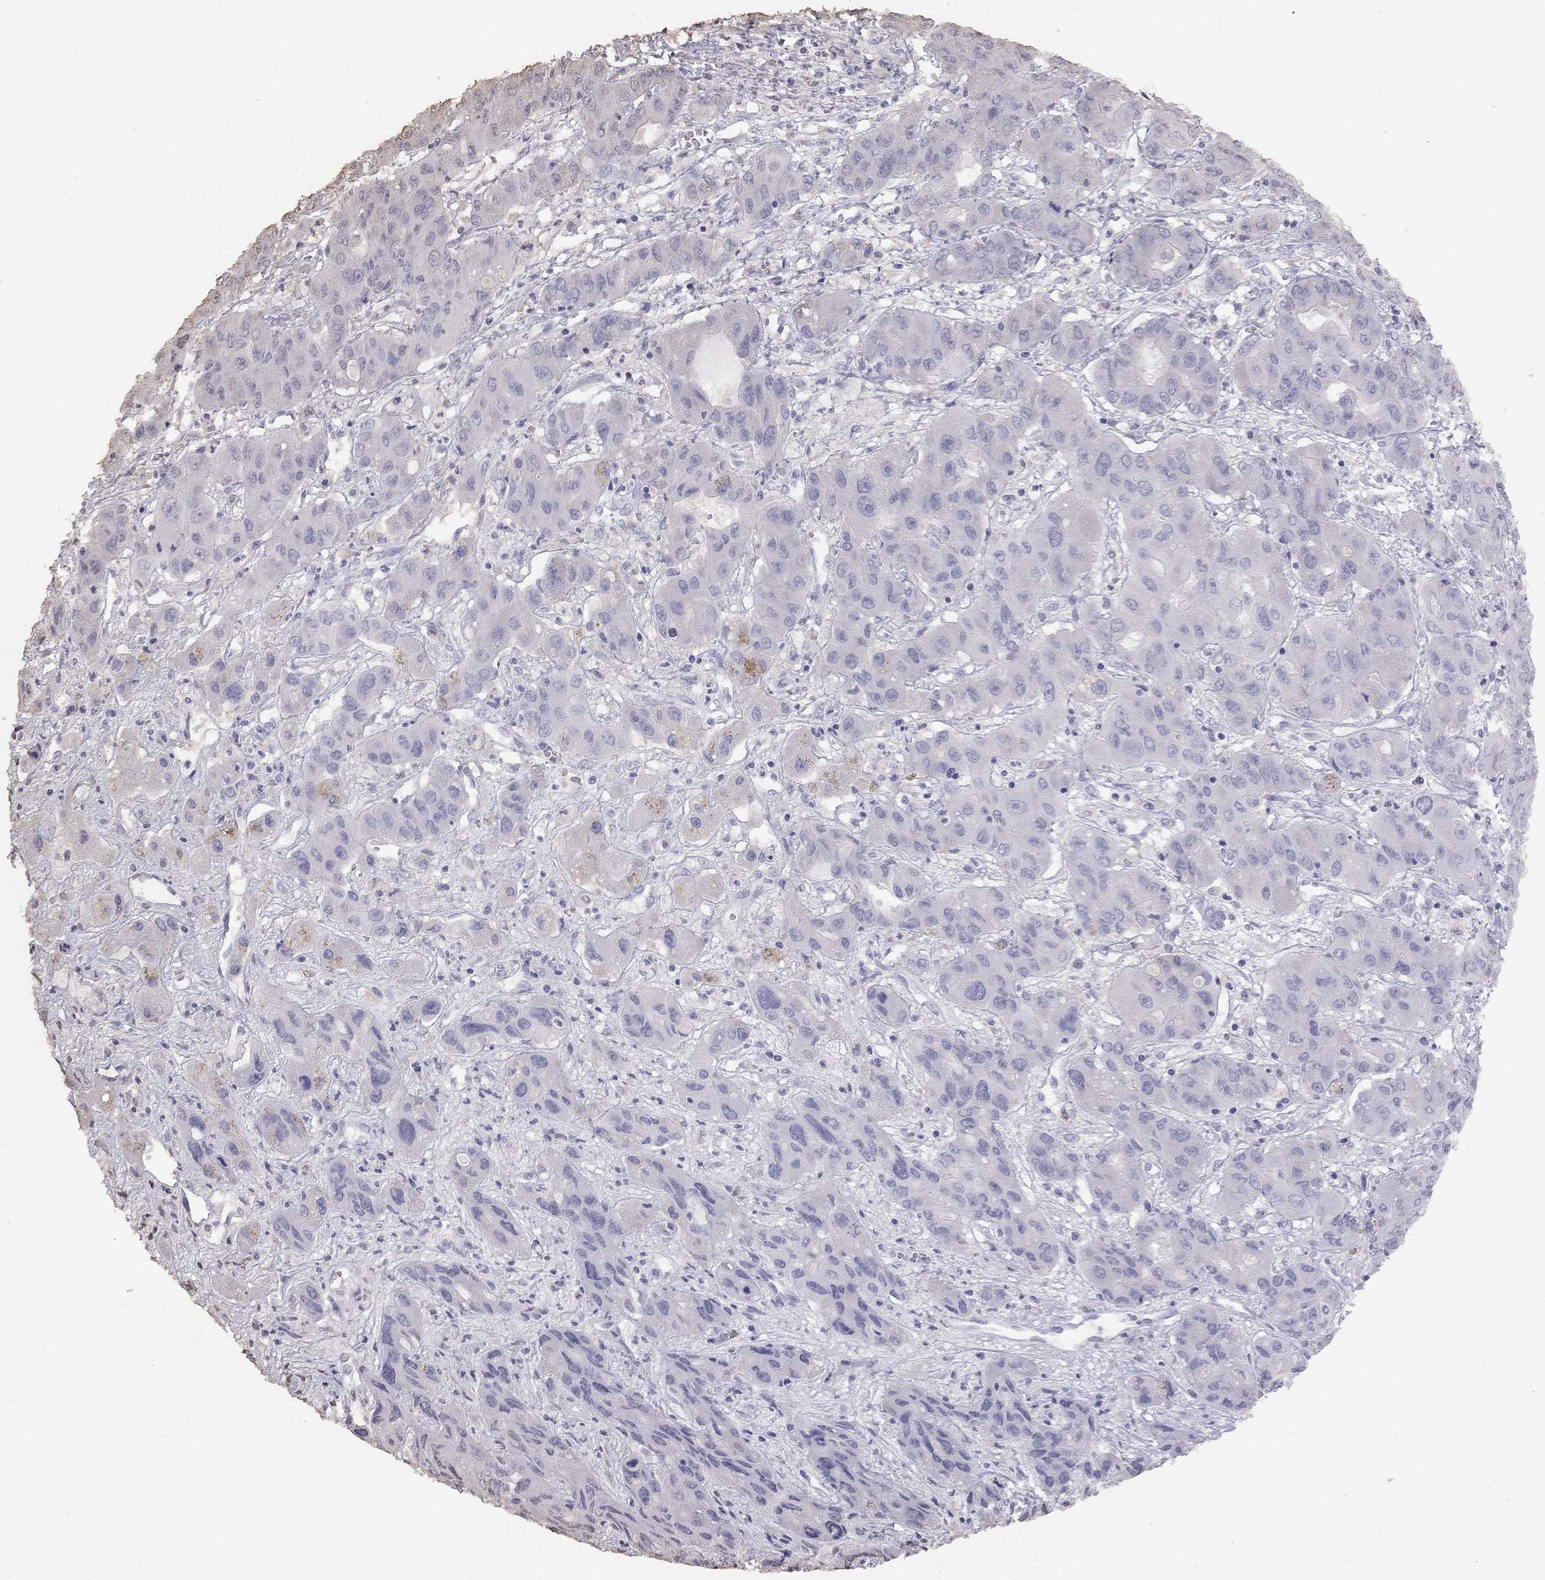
{"staining": {"intensity": "negative", "quantity": "none", "location": "none"}, "tissue": "liver cancer", "cell_type": "Tumor cells", "image_type": "cancer", "snomed": [{"axis": "morphology", "description": "Cholangiocarcinoma"}, {"axis": "topography", "description": "Liver"}], "caption": "Liver cancer was stained to show a protein in brown. There is no significant expression in tumor cells. The staining is performed using DAB (3,3'-diaminobenzidine) brown chromogen with nuclei counter-stained in using hematoxylin.", "gene": "SUN3", "patient": {"sex": "male", "age": 67}}